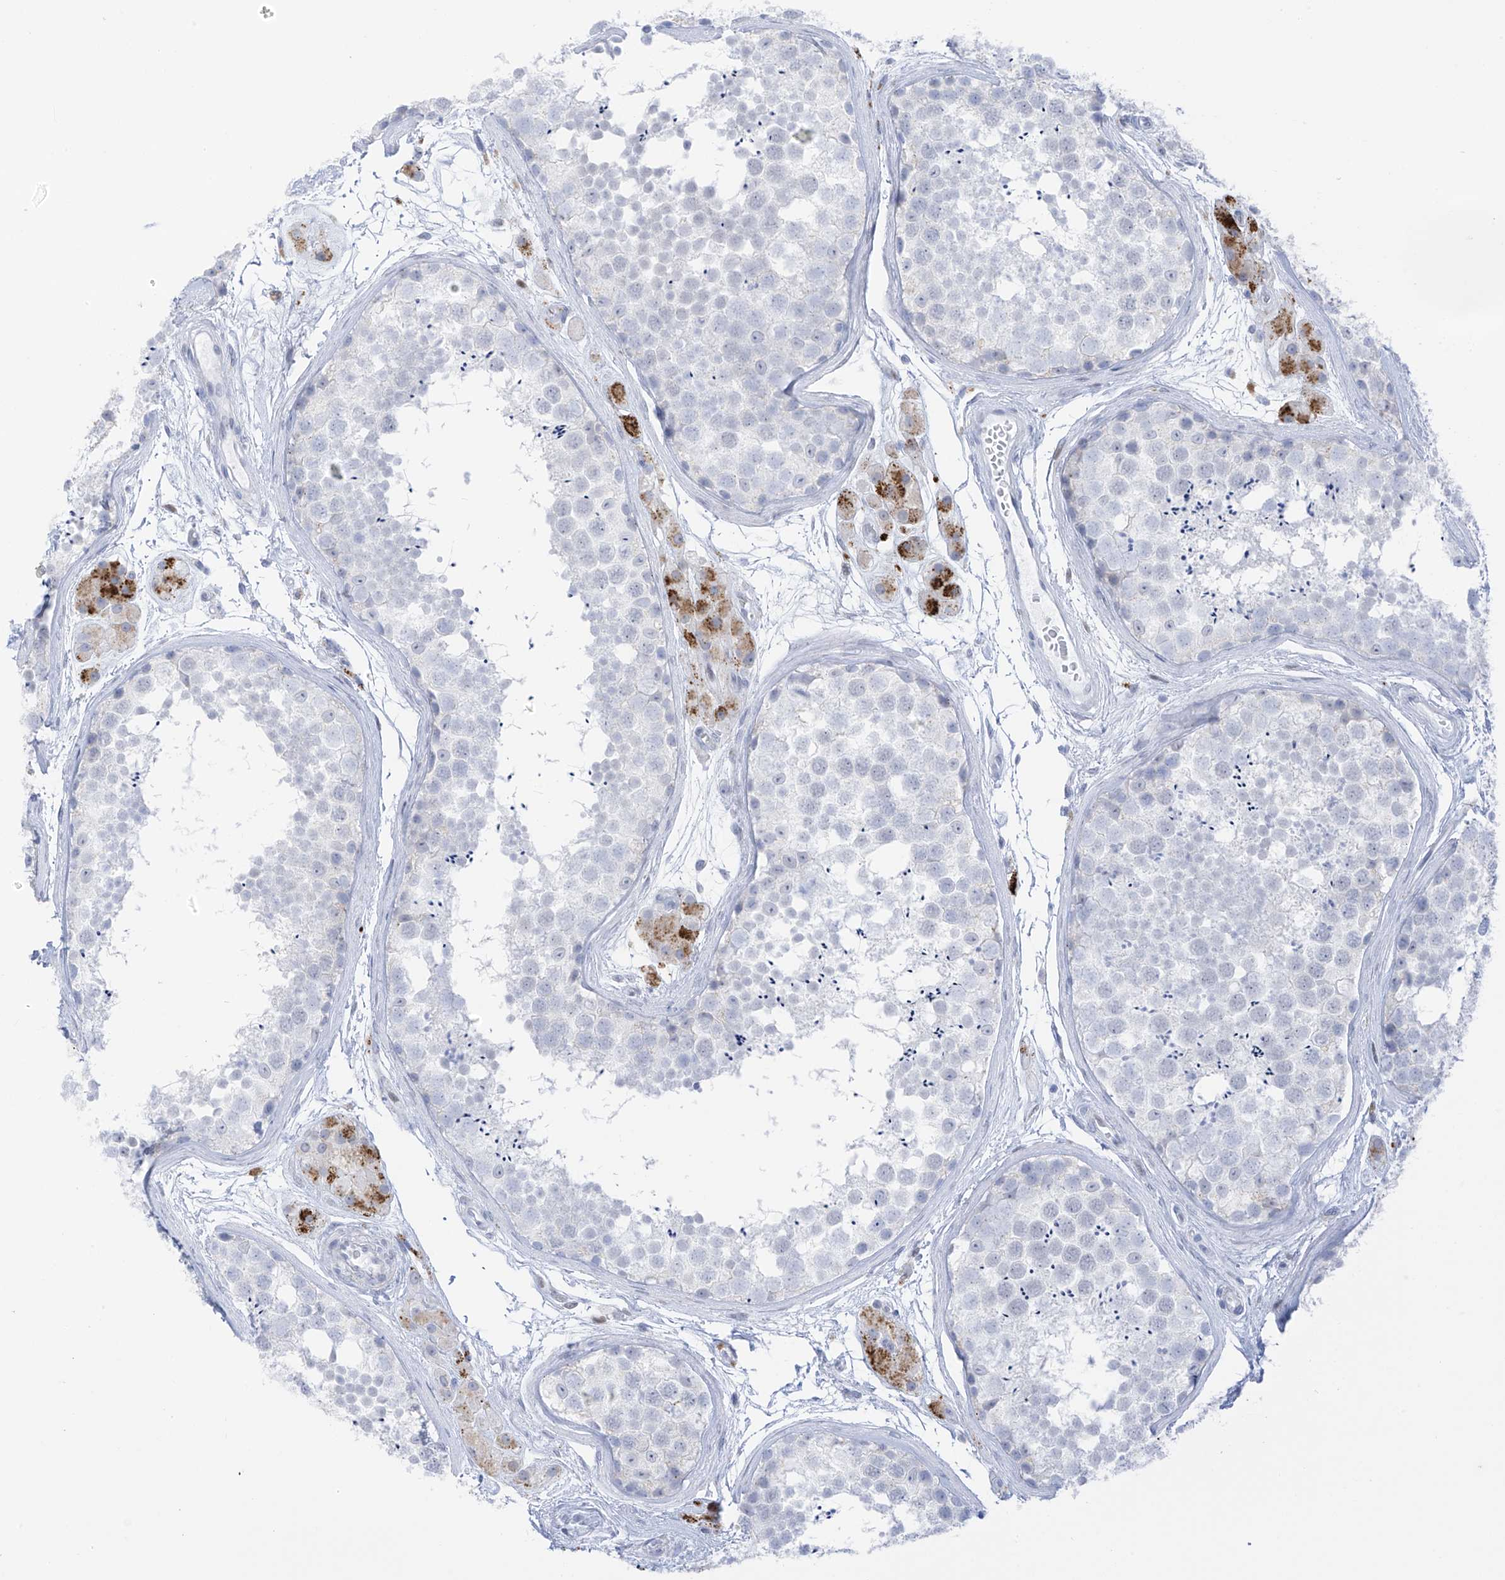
{"staining": {"intensity": "negative", "quantity": "none", "location": "none"}, "tissue": "testis", "cell_type": "Cells in seminiferous ducts", "image_type": "normal", "snomed": [{"axis": "morphology", "description": "Normal tissue, NOS"}, {"axis": "topography", "description": "Testis"}], "caption": "Immunohistochemistry histopathology image of benign testis stained for a protein (brown), which exhibits no expression in cells in seminiferous ducts. (DAB (3,3'-diaminobenzidine) immunohistochemistry (IHC) with hematoxylin counter stain).", "gene": "PSPH", "patient": {"sex": "male", "age": 56}}